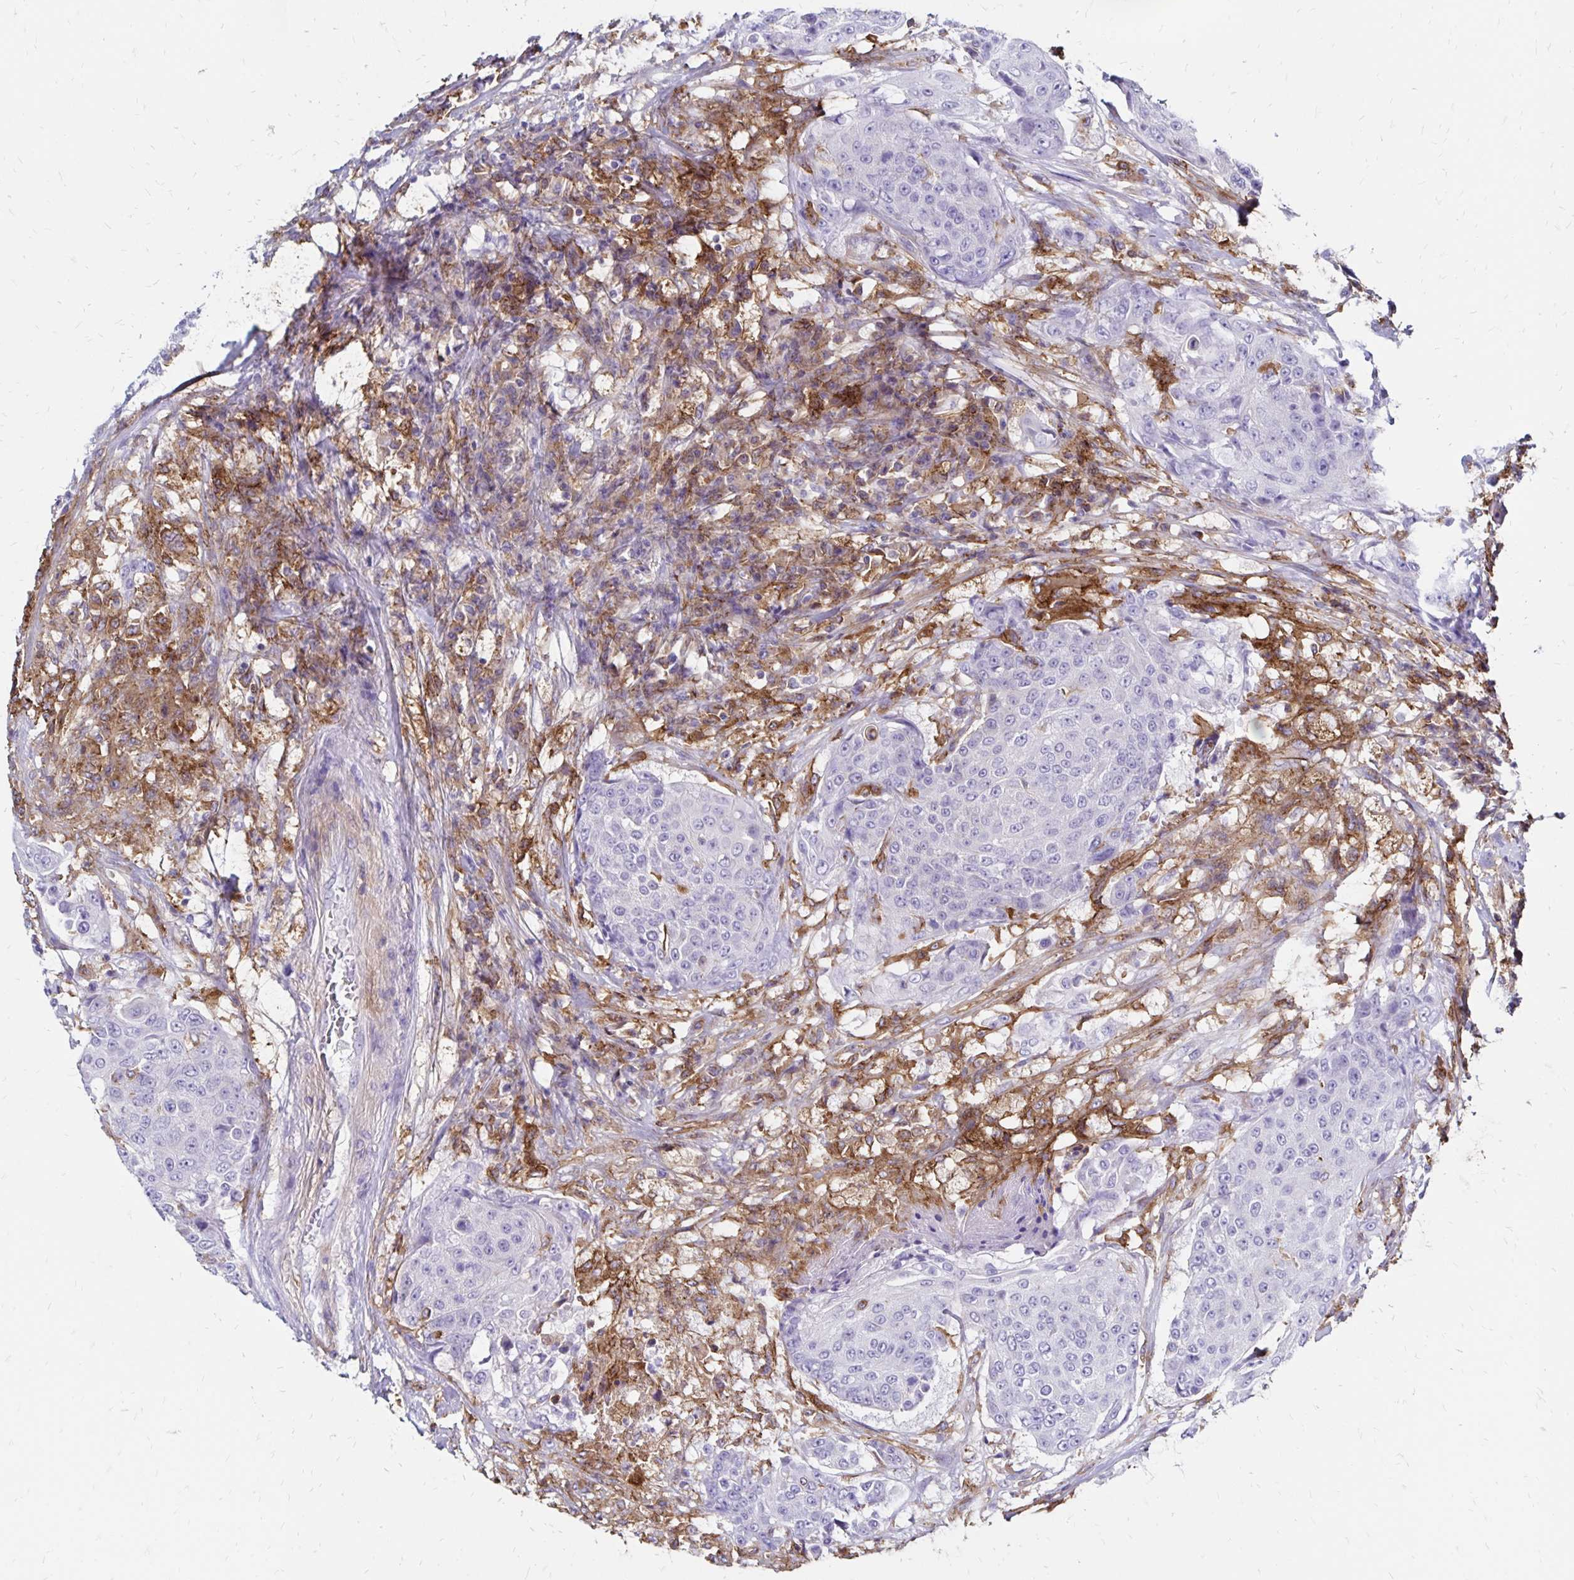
{"staining": {"intensity": "negative", "quantity": "none", "location": "none"}, "tissue": "urothelial cancer", "cell_type": "Tumor cells", "image_type": "cancer", "snomed": [{"axis": "morphology", "description": "Urothelial carcinoma, High grade"}, {"axis": "topography", "description": "Urinary bladder"}], "caption": "This image is of urothelial cancer stained with immunohistochemistry (IHC) to label a protein in brown with the nuclei are counter-stained blue. There is no expression in tumor cells.", "gene": "TNS3", "patient": {"sex": "female", "age": 63}}